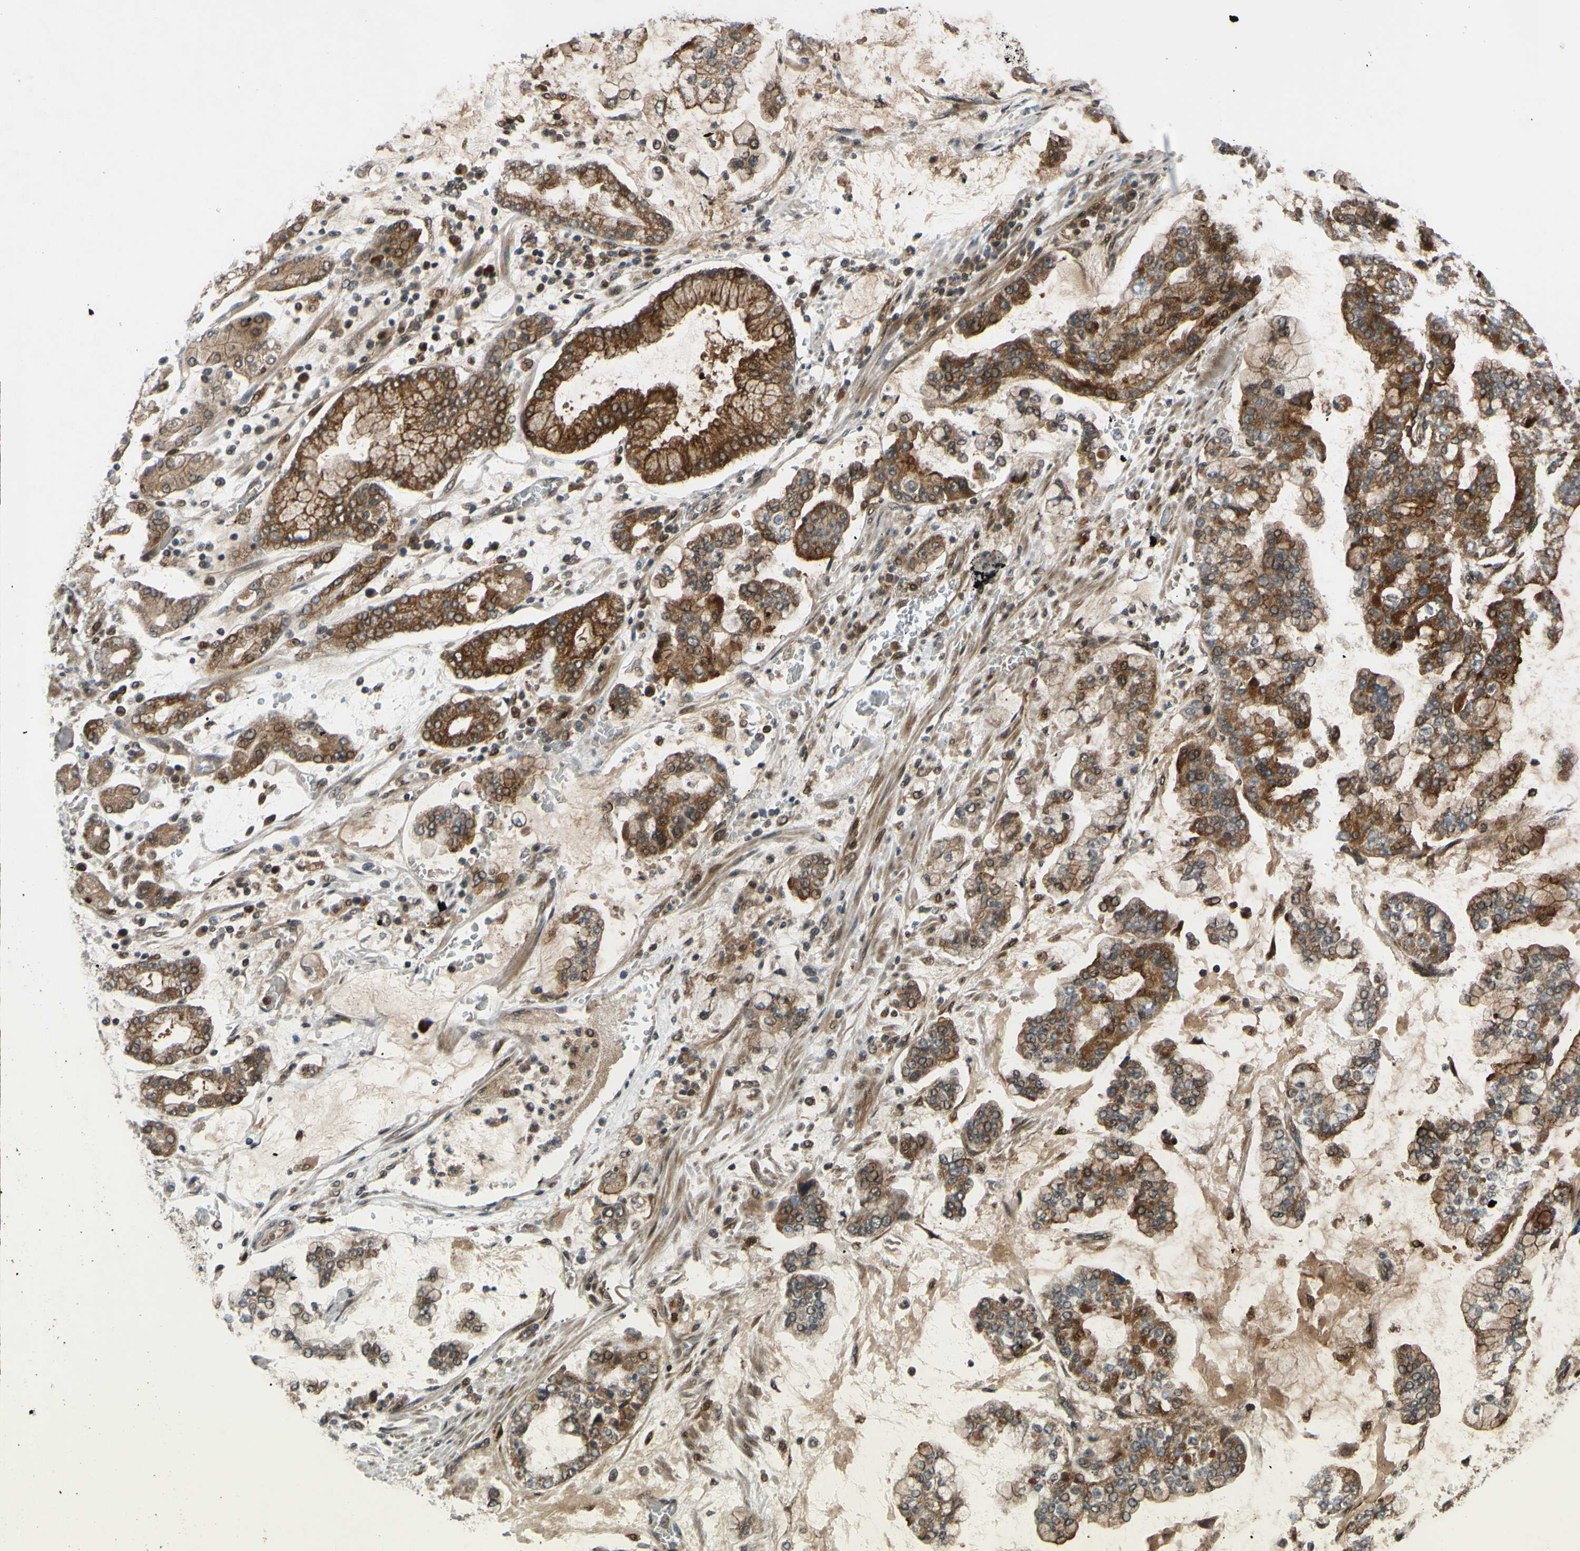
{"staining": {"intensity": "moderate", "quantity": ">75%", "location": "cytoplasmic/membranous"}, "tissue": "stomach cancer", "cell_type": "Tumor cells", "image_type": "cancer", "snomed": [{"axis": "morphology", "description": "Normal tissue, NOS"}, {"axis": "morphology", "description": "Adenocarcinoma, NOS"}, {"axis": "topography", "description": "Stomach, upper"}, {"axis": "topography", "description": "Stomach"}], "caption": "The immunohistochemical stain labels moderate cytoplasmic/membranous expression in tumor cells of stomach cancer tissue. The protein of interest is stained brown, and the nuclei are stained in blue (DAB IHC with brightfield microscopy, high magnification).", "gene": "ABCC8", "patient": {"sex": "male", "age": 76}}